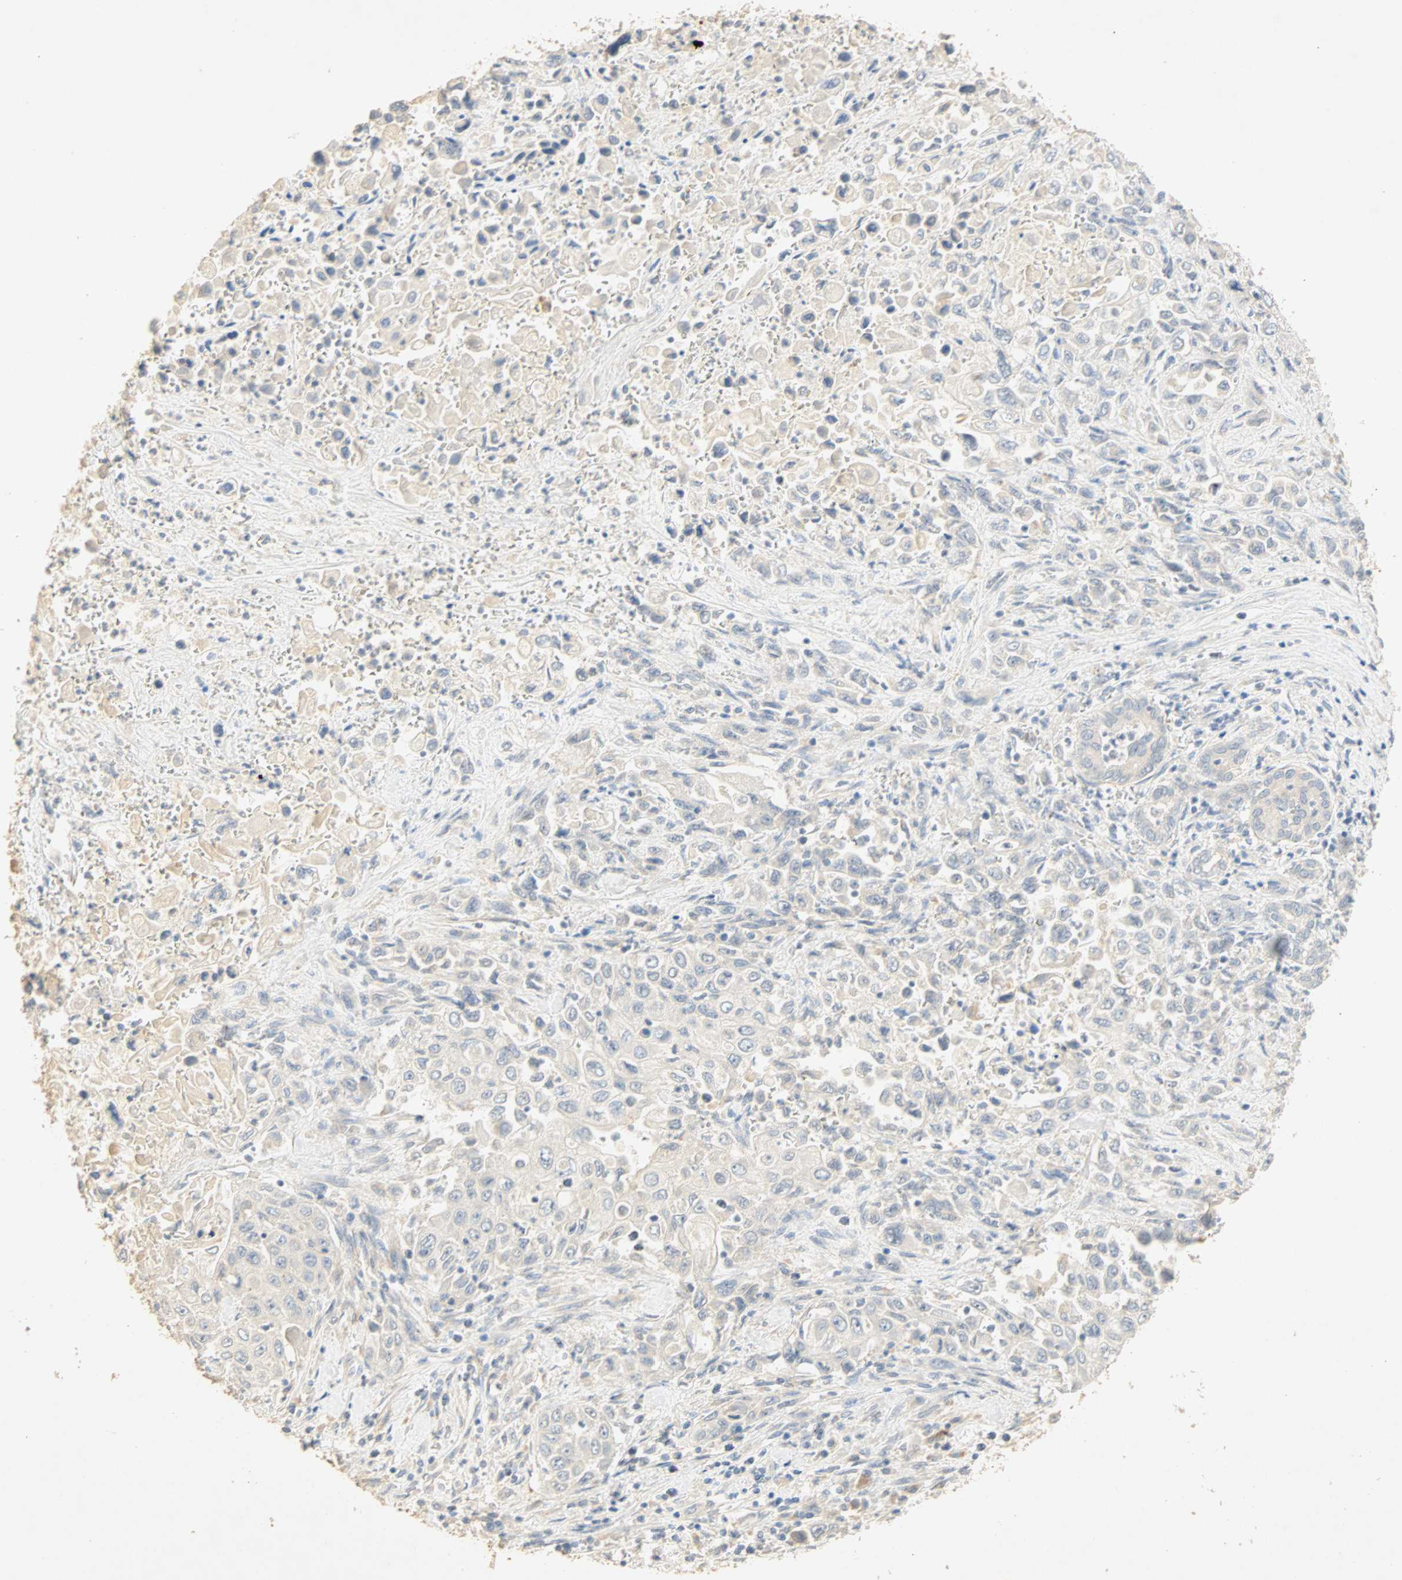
{"staining": {"intensity": "negative", "quantity": "none", "location": "none"}, "tissue": "pancreatic cancer", "cell_type": "Tumor cells", "image_type": "cancer", "snomed": [{"axis": "morphology", "description": "Adenocarcinoma, NOS"}, {"axis": "topography", "description": "Pancreas"}], "caption": "Tumor cells are negative for protein expression in human pancreatic cancer (adenocarcinoma). The staining is performed using DAB brown chromogen with nuclei counter-stained in using hematoxylin.", "gene": "SELENBP1", "patient": {"sex": "male", "age": 70}}